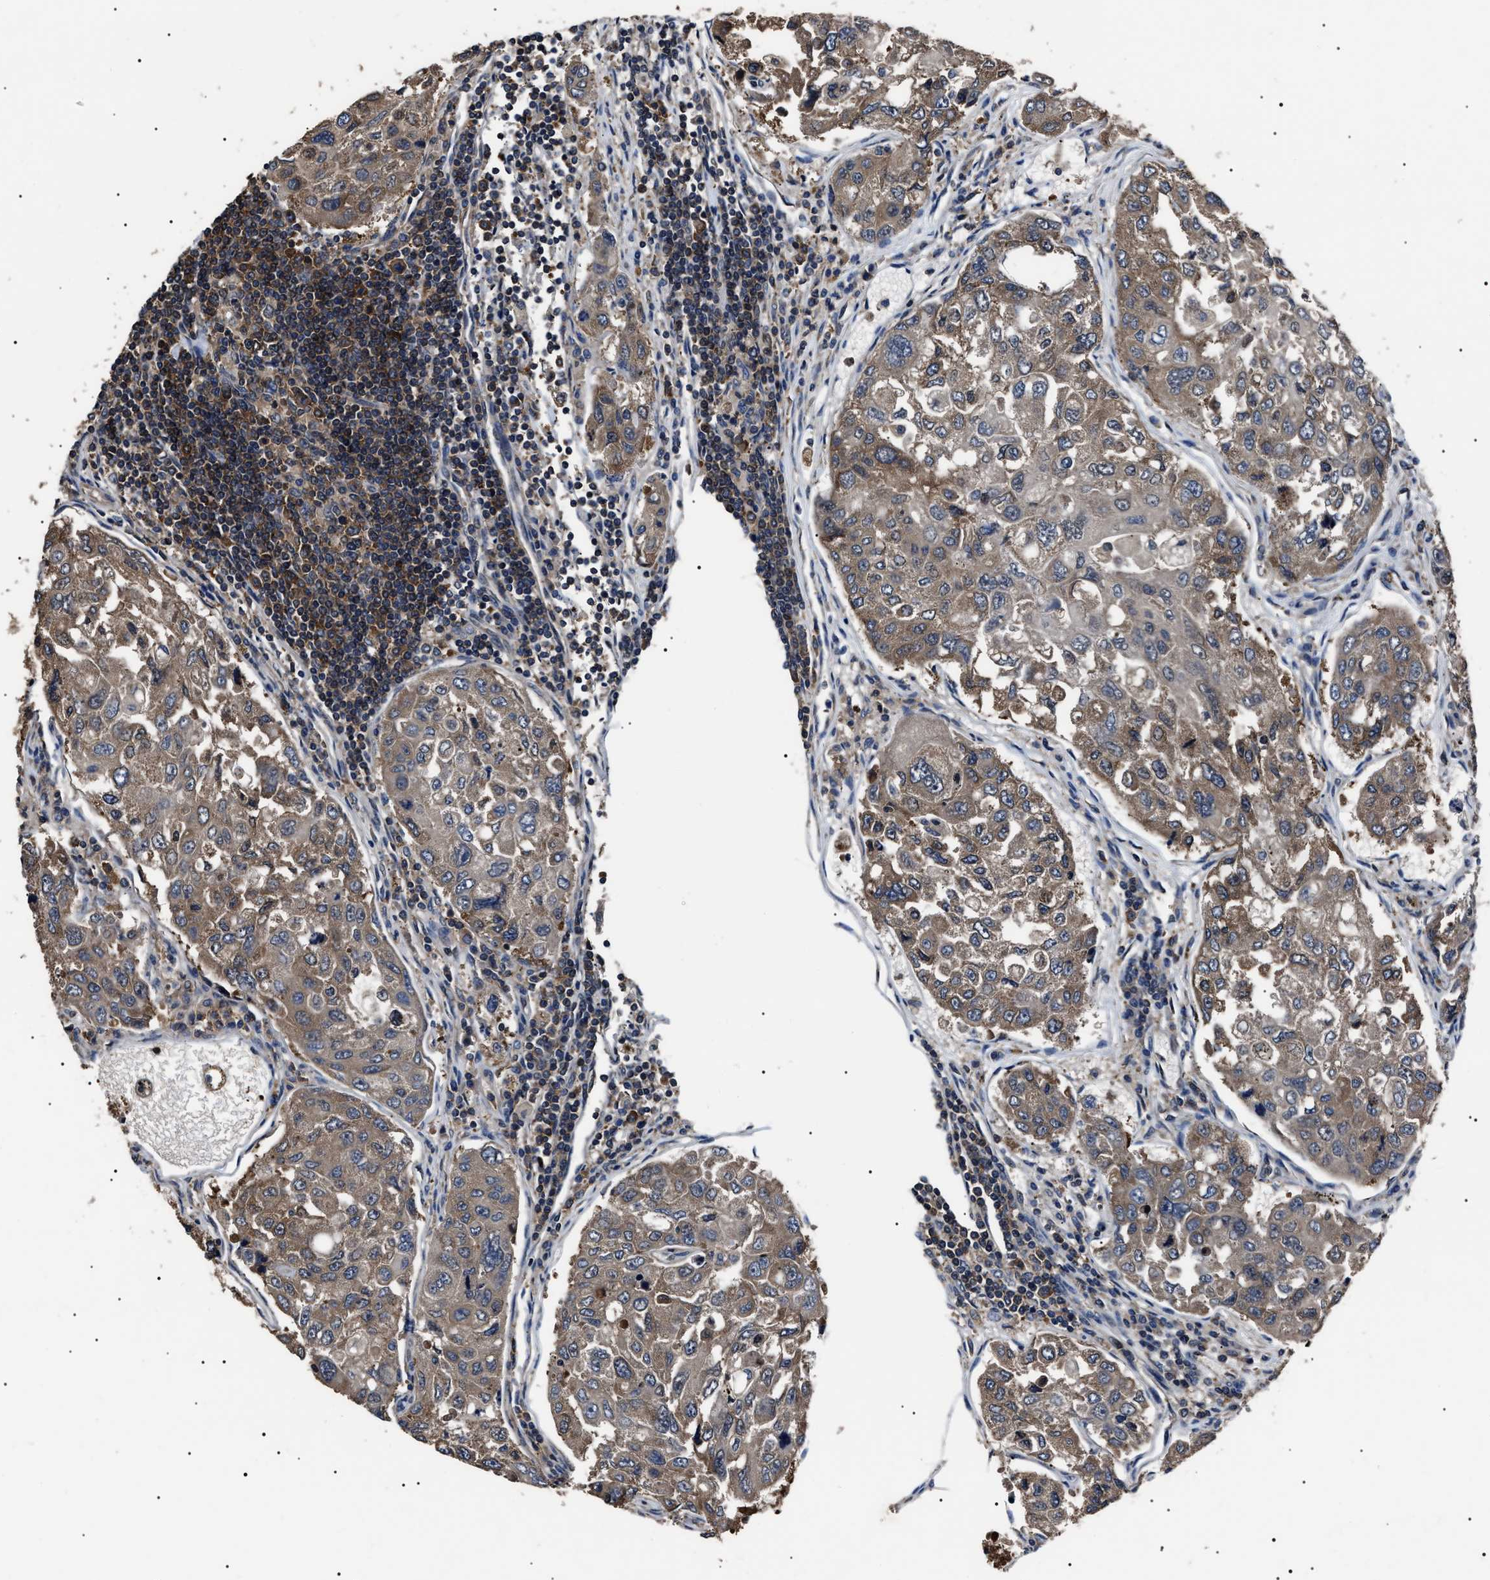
{"staining": {"intensity": "moderate", "quantity": "25%-75%", "location": "cytoplasmic/membranous"}, "tissue": "urothelial cancer", "cell_type": "Tumor cells", "image_type": "cancer", "snomed": [{"axis": "morphology", "description": "Urothelial carcinoma, High grade"}, {"axis": "topography", "description": "Lymph node"}, {"axis": "topography", "description": "Urinary bladder"}], "caption": "Urothelial carcinoma (high-grade) stained for a protein (brown) exhibits moderate cytoplasmic/membranous positive positivity in approximately 25%-75% of tumor cells.", "gene": "CCT8", "patient": {"sex": "male", "age": 51}}